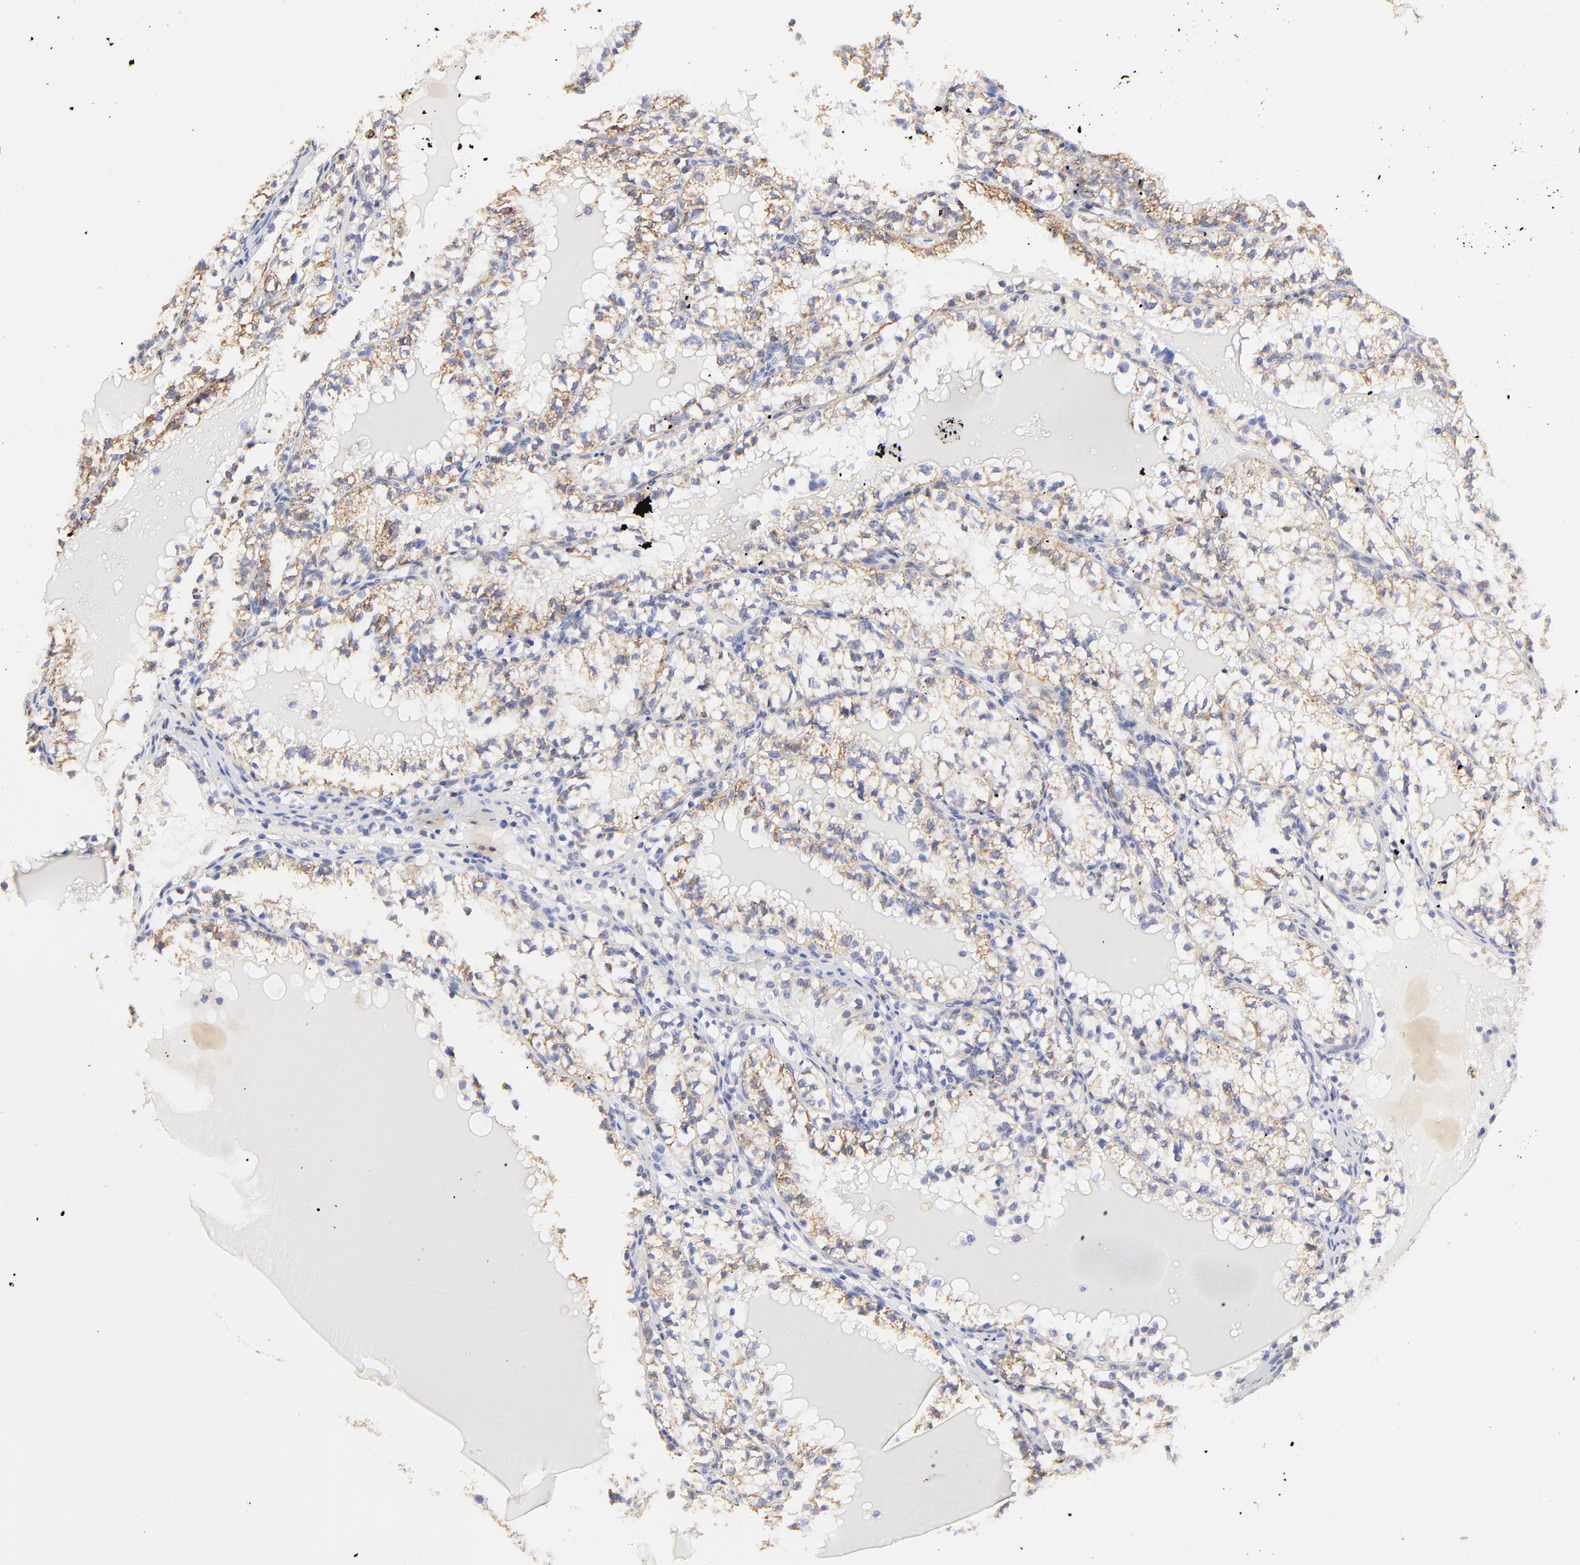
{"staining": {"intensity": "weak", "quantity": ">75%", "location": "cytoplasmic/membranous"}, "tissue": "renal cancer", "cell_type": "Tumor cells", "image_type": "cancer", "snomed": [{"axis": "morphology", "description": "Adenocarcinoma, NOS"}, {"axis": "topography", "description": "Kidney"}], "caption": "A histopathology image of renal cancer (adenocarcinoma) stained for a protein displays weak cytoplasmic/membranous brown staining in tumor cells.", "gene": "COX4I1", "patient": {"sex": "male", "age": 61}}